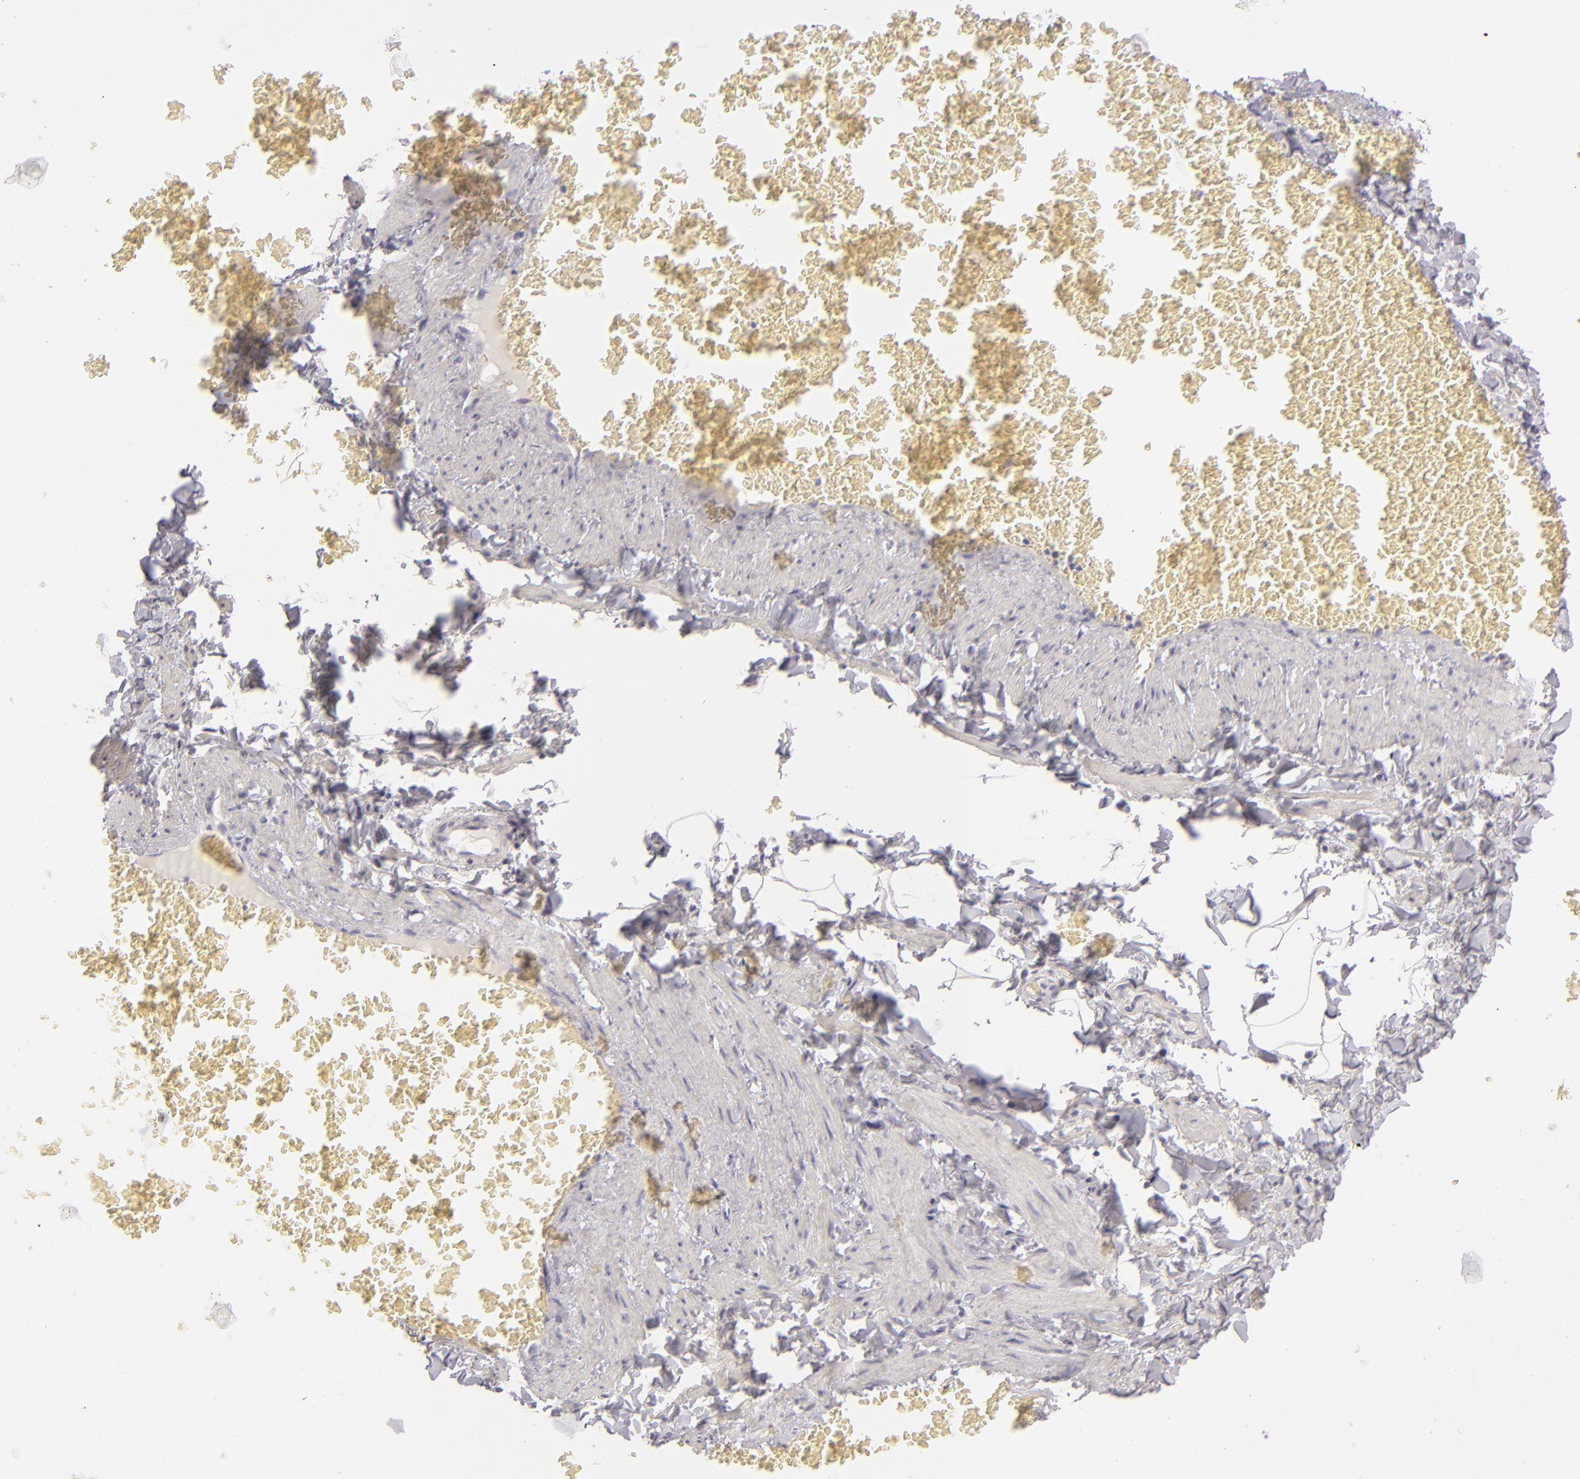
{"staining": {"intensity": "negative", "quantity": "none", "location": "none"}, "tissue": "adipose tissue", "cell_type": "Adipocytes", "image_type": "normal", "snomed": [{"axis": "morphology", "description": "Normal tissue, NOS"}, {"axis": "topography", "description": "Vascular tissue"}], "caption": "Immunohistochemical staining of benign adipose tissue exhibits no significant expression in adipocytes. (DAB (3,3'-diaminobenzidine) immunohistochemistry, high magnification).", "gene": "CDX2", "patient": {"sex": "male", "age": 41}}